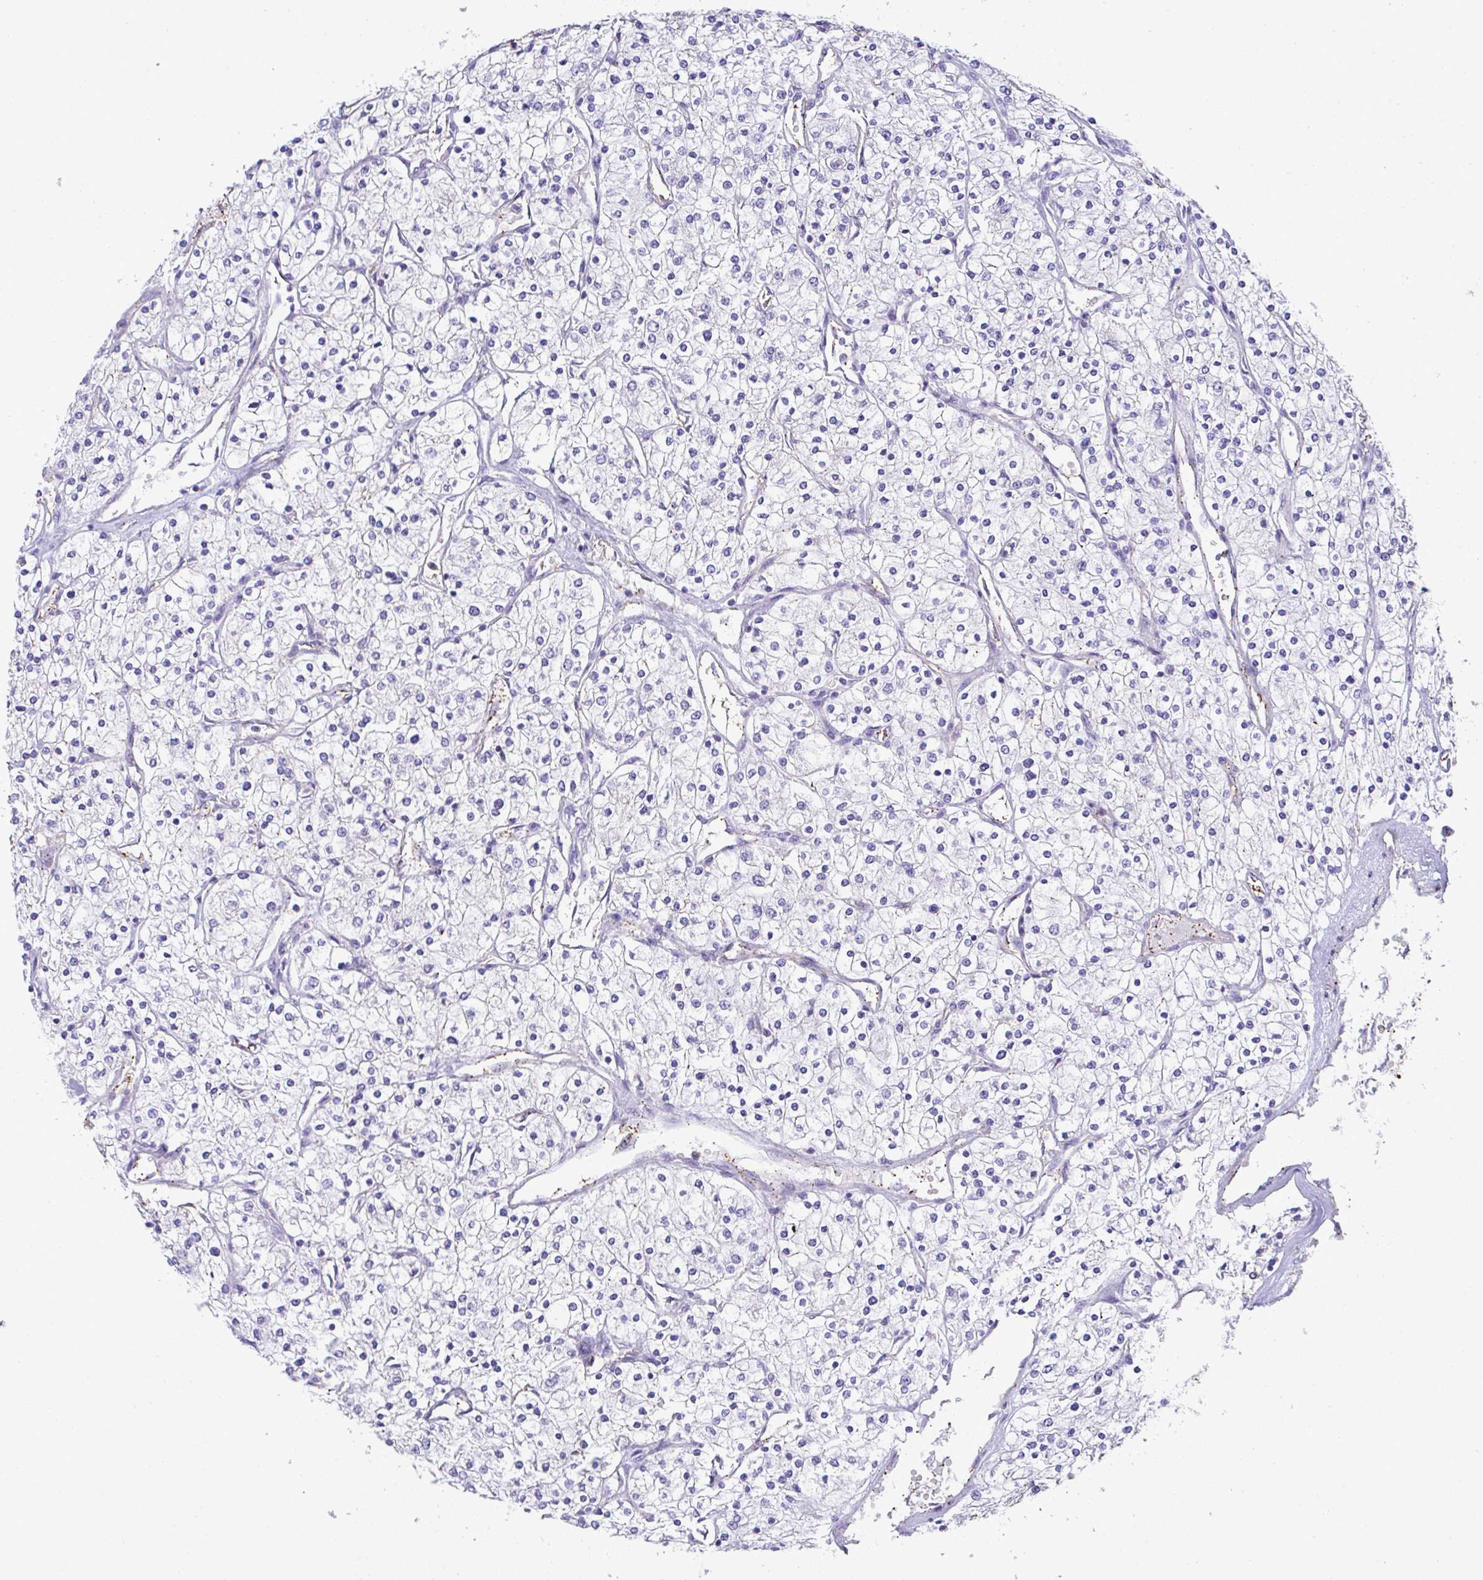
{"staining": {"intensity": "negative", "quantity": "none", "location": "none"}, "tissue": "renal cancer", "cell_type": "Tumor cells", "image_type": "cancer", "snomed": [{"axis": "morphology", "description": "Adenocarcinoma, NOS"}, {"axis": "topography", "description": "Kidney"}], "caption": "A high-resolution micrograph shows IHC staining of renal adenocarcinoma, which displays no significant positivity in tumor cells. The staining was performed using DAB (3,3'-diaminobenzidine) to visualize the protein expression in brown, while the nuclei were stained in blue with hematoxylin (Magnification: 20x).", "gene": "TNFAIP8", "patient": {"sex": "male", "age": 80}}